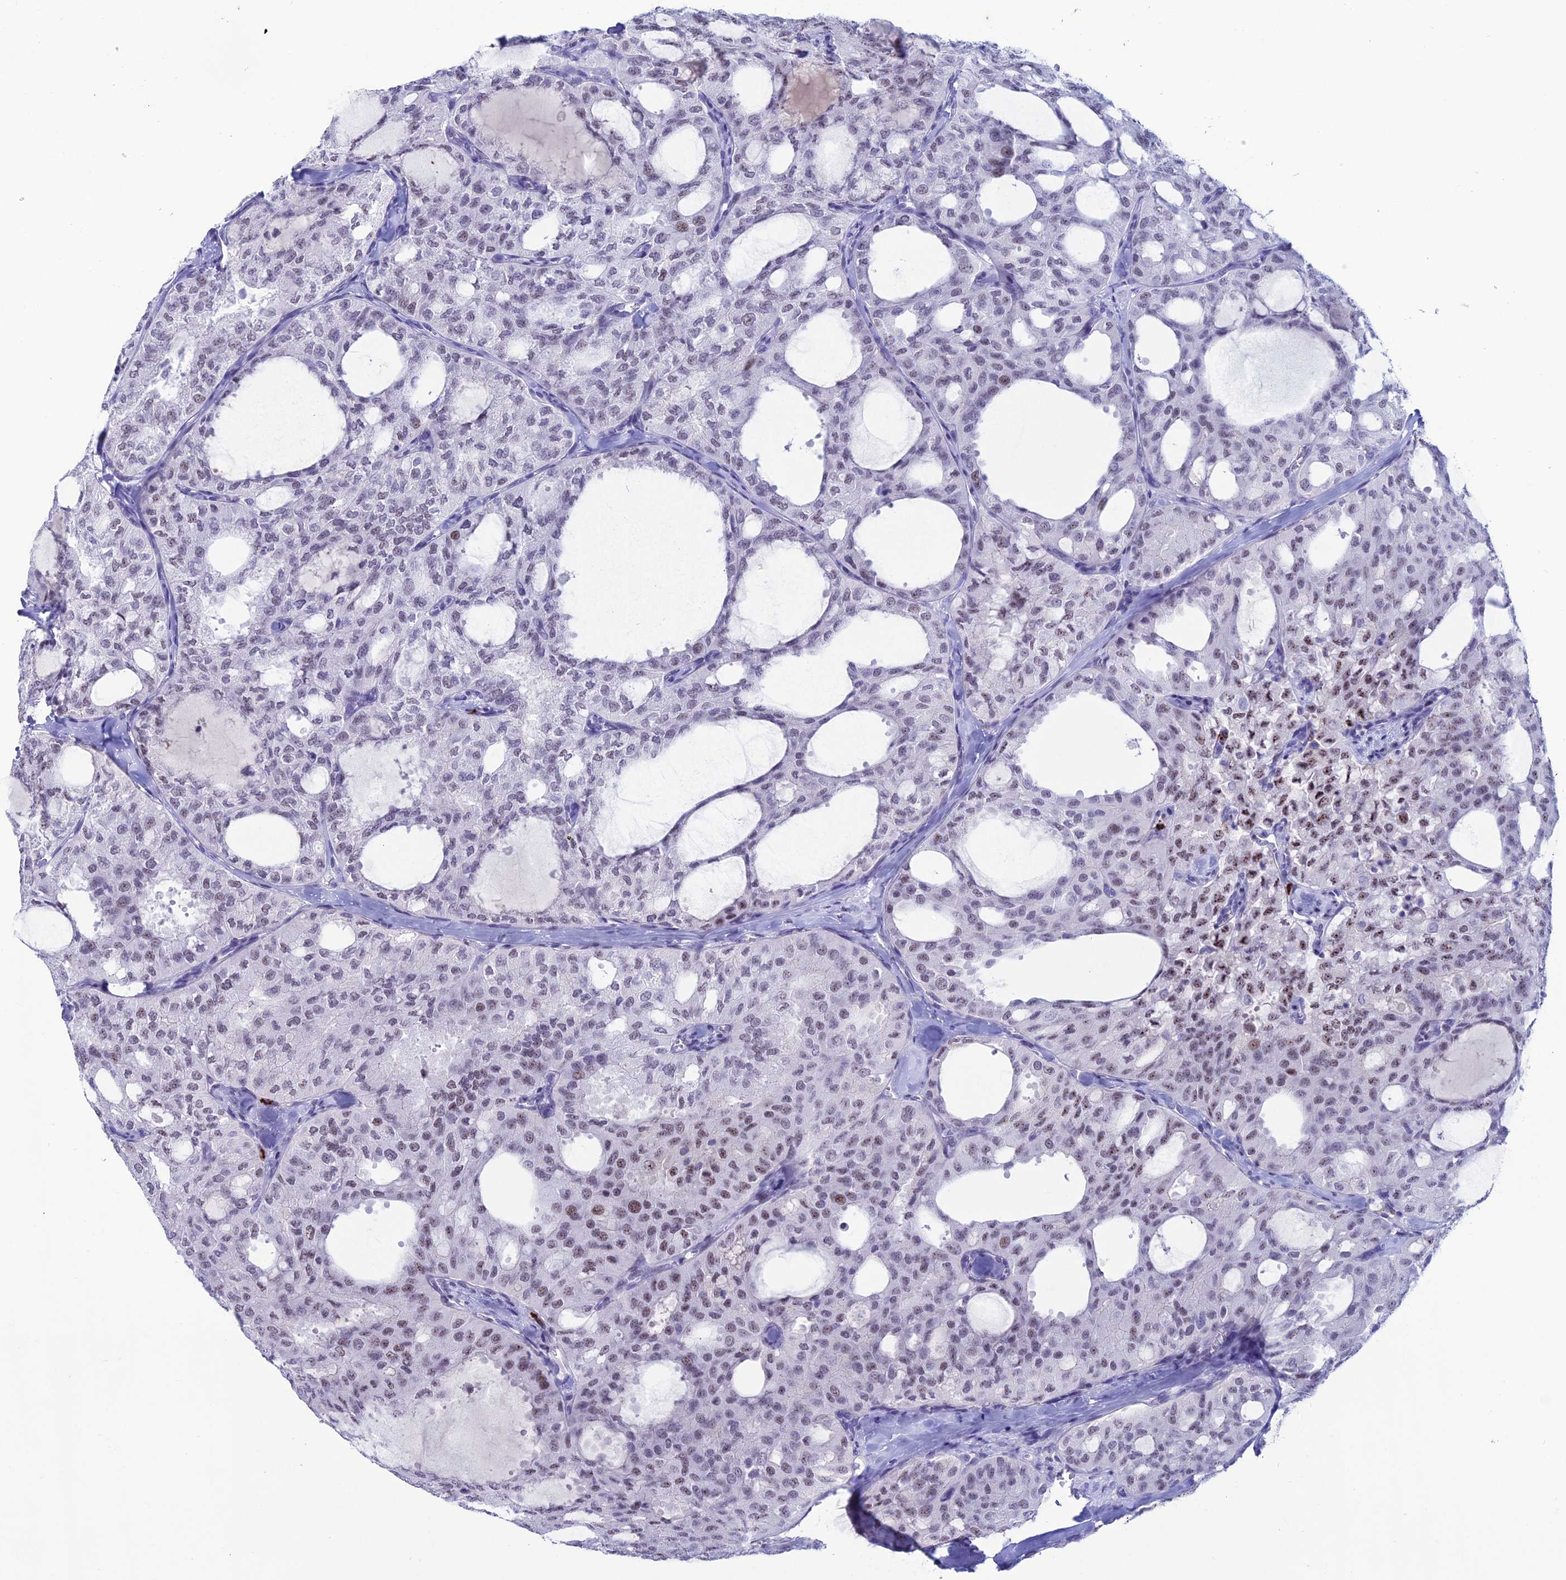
{"staining": {"intensity": "moderate", "quantity": "<25%", "location": "nuclear"}, "tissue": "thyroid cancer", "cell_type": "Tumor cells", "image_type": "cancer", "snomed": [{"axis": "morphology", "description": "Follicular adenoma carcinoma, NOS"}, {"axis": "topography", "description": "Thyroid gland"}], "caption": "Immunohistochemistry (IHC) (DAB) staining of human thyroid cancer (follicular adenoma carcinoma) shows moderate nuclear protein staining in about <25% of tumor cells. (DAB (3,3'-diaminobenzidine) IHC with brightfield microscopy, high magnification).", "gene": "MFSD2B", "patient": {"sex": "male", "age": 75}}